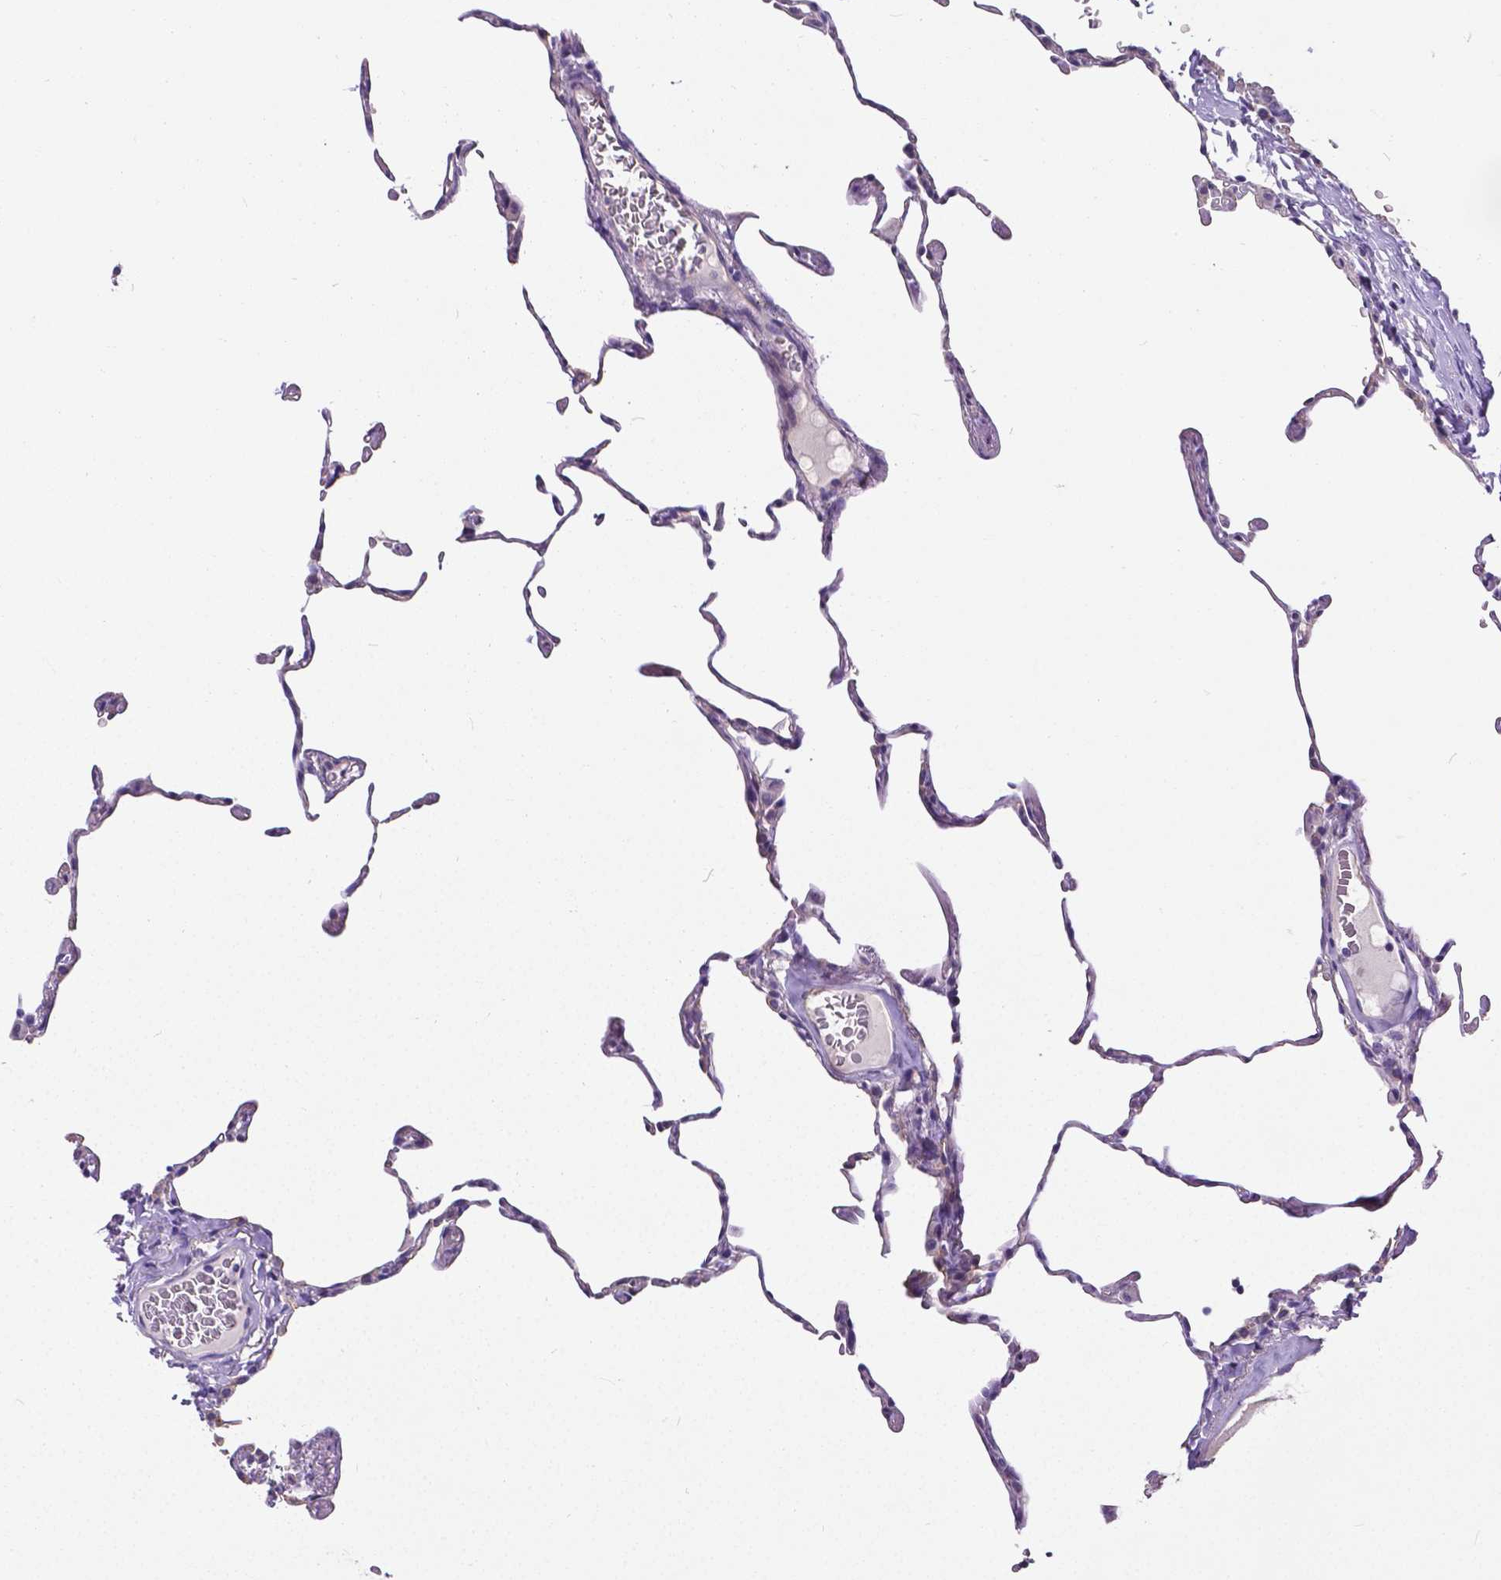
{"staining": {"intensity": "negative", "quantity": "none", "location": "none"}, "tissue": "lung", "cell_type": "Alveolar cells", "image_type": "normal", "snomed": [{"axis": "morphology", "description": "Normal tissue, NOS"}, {"axis": "topography", "description": "Lung"}], "caption": "Immunohistochemical staining of unremarkable lung reveals no significant staining in alveolar cells. (DAB IHC, high magnification).", "gene": "OCLN", "patient": {"sex": "female", "age": 57}}